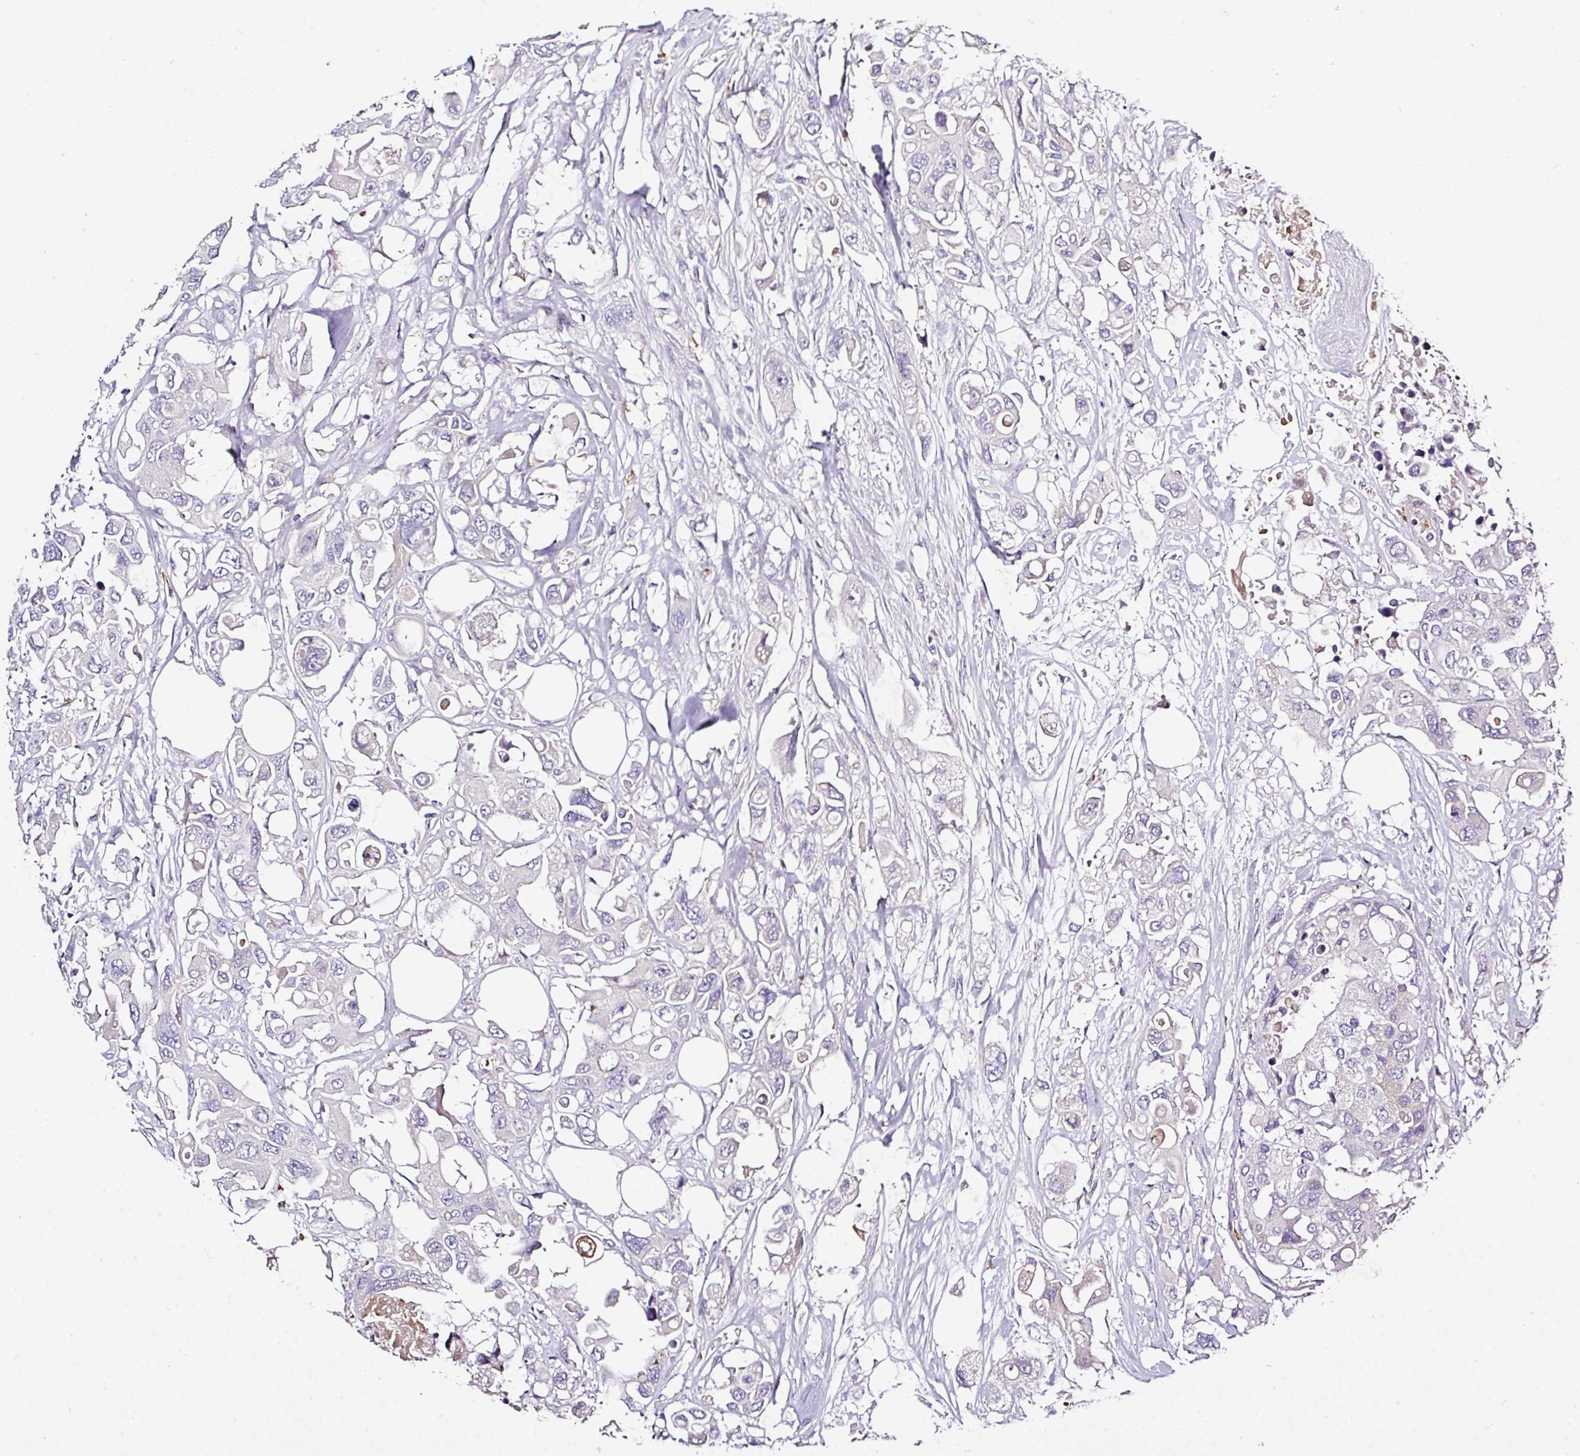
{"staining": {"intensity": "negative", "quantity": "none", "location": "none"}, "tissue": "colorectal cancer", "cell_type": "Tumor cells", "image_type": "cancer", "snomed": [{"axis": "morphology", "description": "Adenocarcinoma, NOS"}, {"axis": "topography", "description": "Colon"}], "caption": "Human colorectal adenocarcinoma stained for a protein using immunohistochemistry (IHC) demonstrates no positivity in tumor cells.", "gene": "CAB39L", "patient": {"sex": "male", "age": 77}}